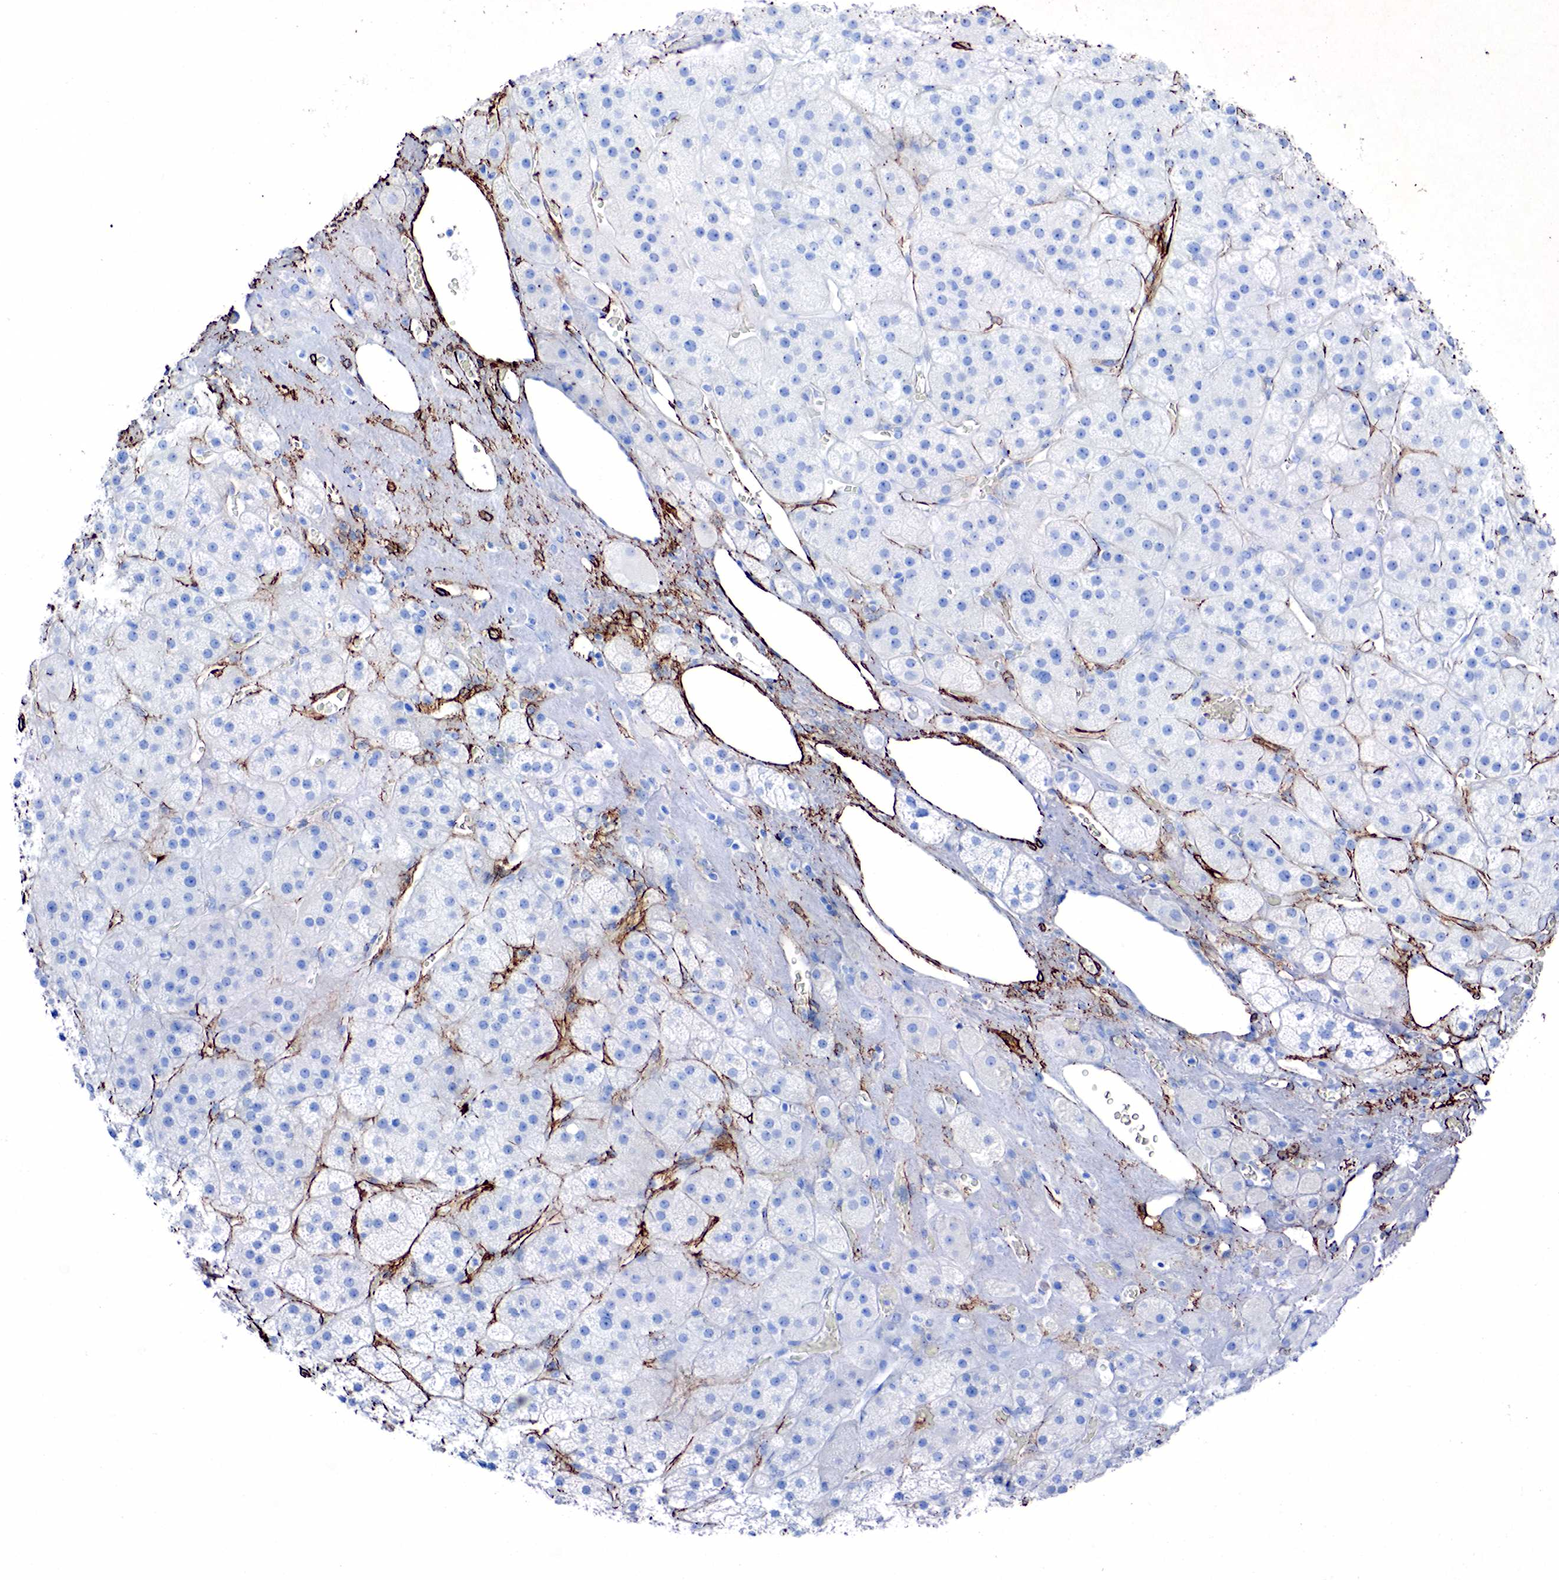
{"staining": {"intensity": "negative", "quantity": "none", "location": "none"}, "tissue": "adrenal gland", "cell_type": "Glandular cells", "image_type": "normal", "snomed": [{"axis": "morphology", "description": "Normal tissue, NOS"}, {"axis": "topography", "description": "Adrenal gland"}], "caption": "DAB immunohistochemical staining of unremarkable human adrenal gland displays no significant staining in glandular cells.", "gene": "ACTA1", "patient": {"sex": "male", "age": 57}}